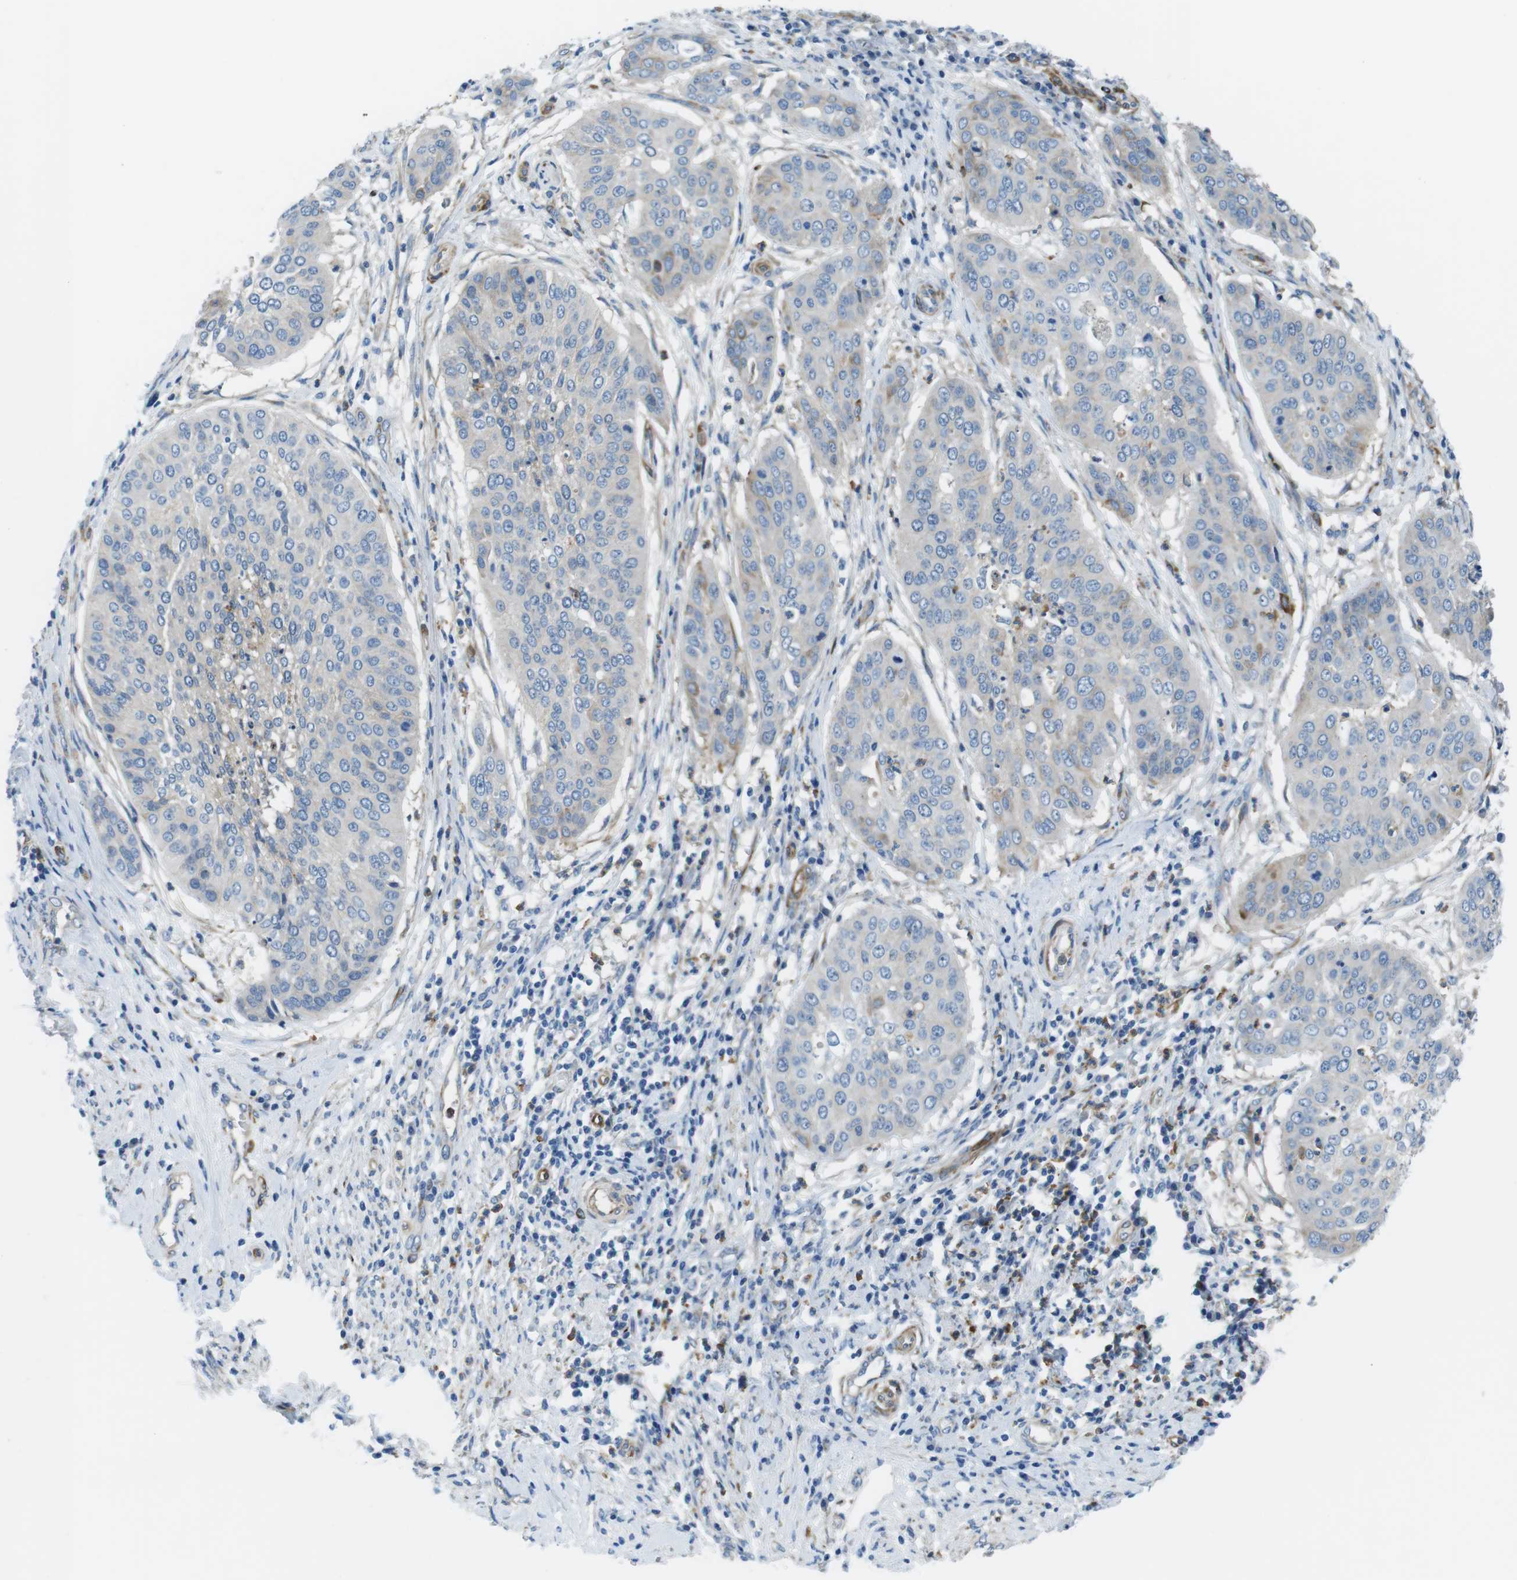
{"staining": {"intensity": "weak", "quantity": "<25%", "location": "cytoplasmic/membranous"}, "tissue": "cervical cancer", "cell_type": "Tumor cells", "image_type": "cancer", "snomed": [{"axis": "morphology", "description": "Normal tissue, NOS"}, {"axis": "morphology", "description": "Squamous cell carcinoma, NOS"}, {"axis": "topography", "description": "Cervix"}], "caption": "An immunohistochemistry micrograph of cervical cancer (squamous cell carcinoma) is shown. There is no staining in tumor cells of cervical cancer (squamous cell carcinoma). (IHC, brightfield microscopy, high magnification).", "gene": "EMP2", "patient": {"sex": "female", "age": 39}}